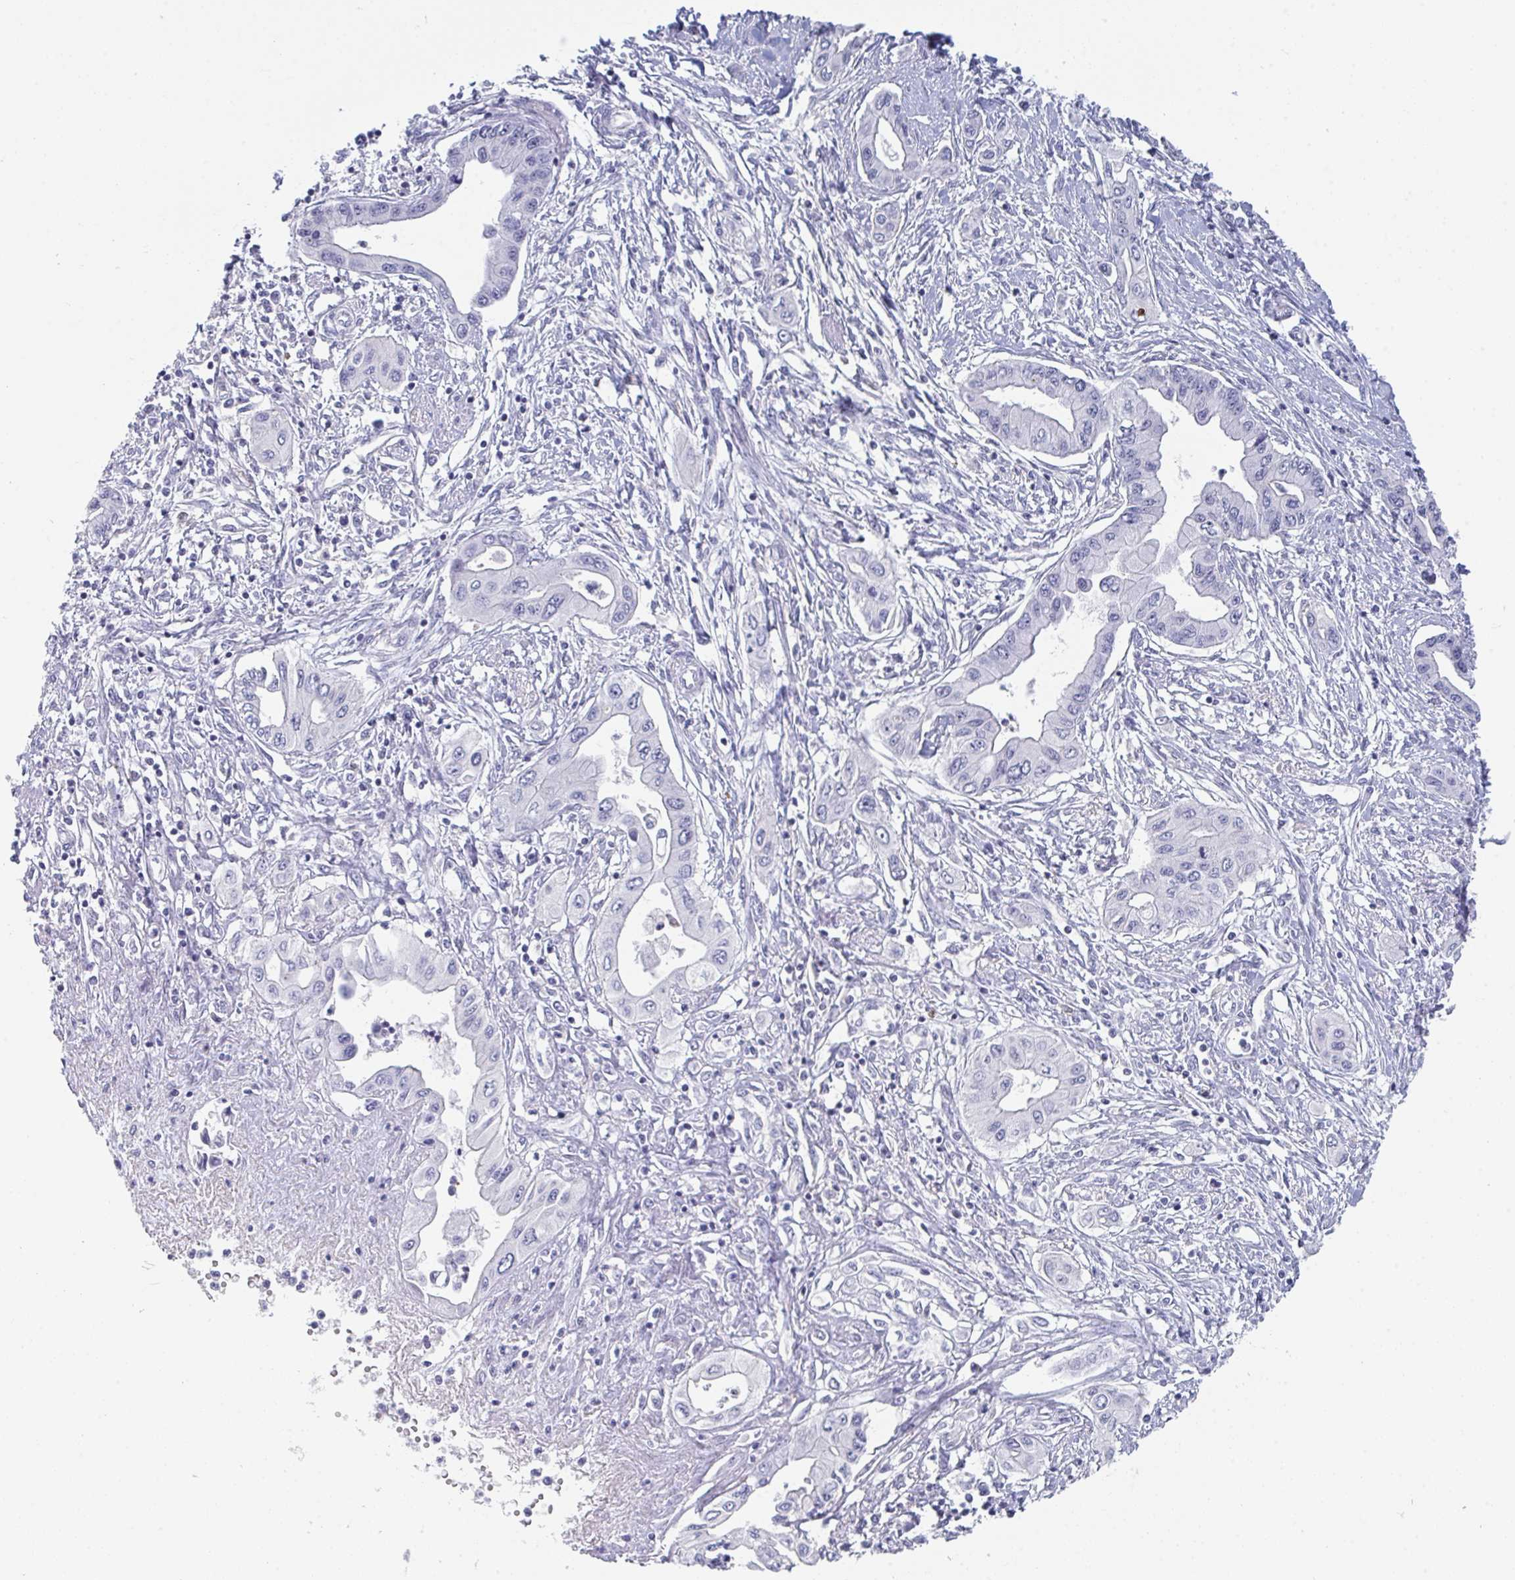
{"staining": {"intensity": "negative", "quantity": "none", "location": "none"}, "tissue": "pancreatic cancer", "cell_type": "Tumor cells", "image_type": "cancer", "snomed": [{"axis": "morphology", "description": "Adenocarcinoma, NOS"}, {"axis": "topography", "description": "Pancreas"}], "caption": "This is a image of immunohistochemistry staining of pancreatic adenocarcinoma, which shows no expression in tumor cells.", "gene": "DISP2", "patient": {"sex": "female", "age": 62}}